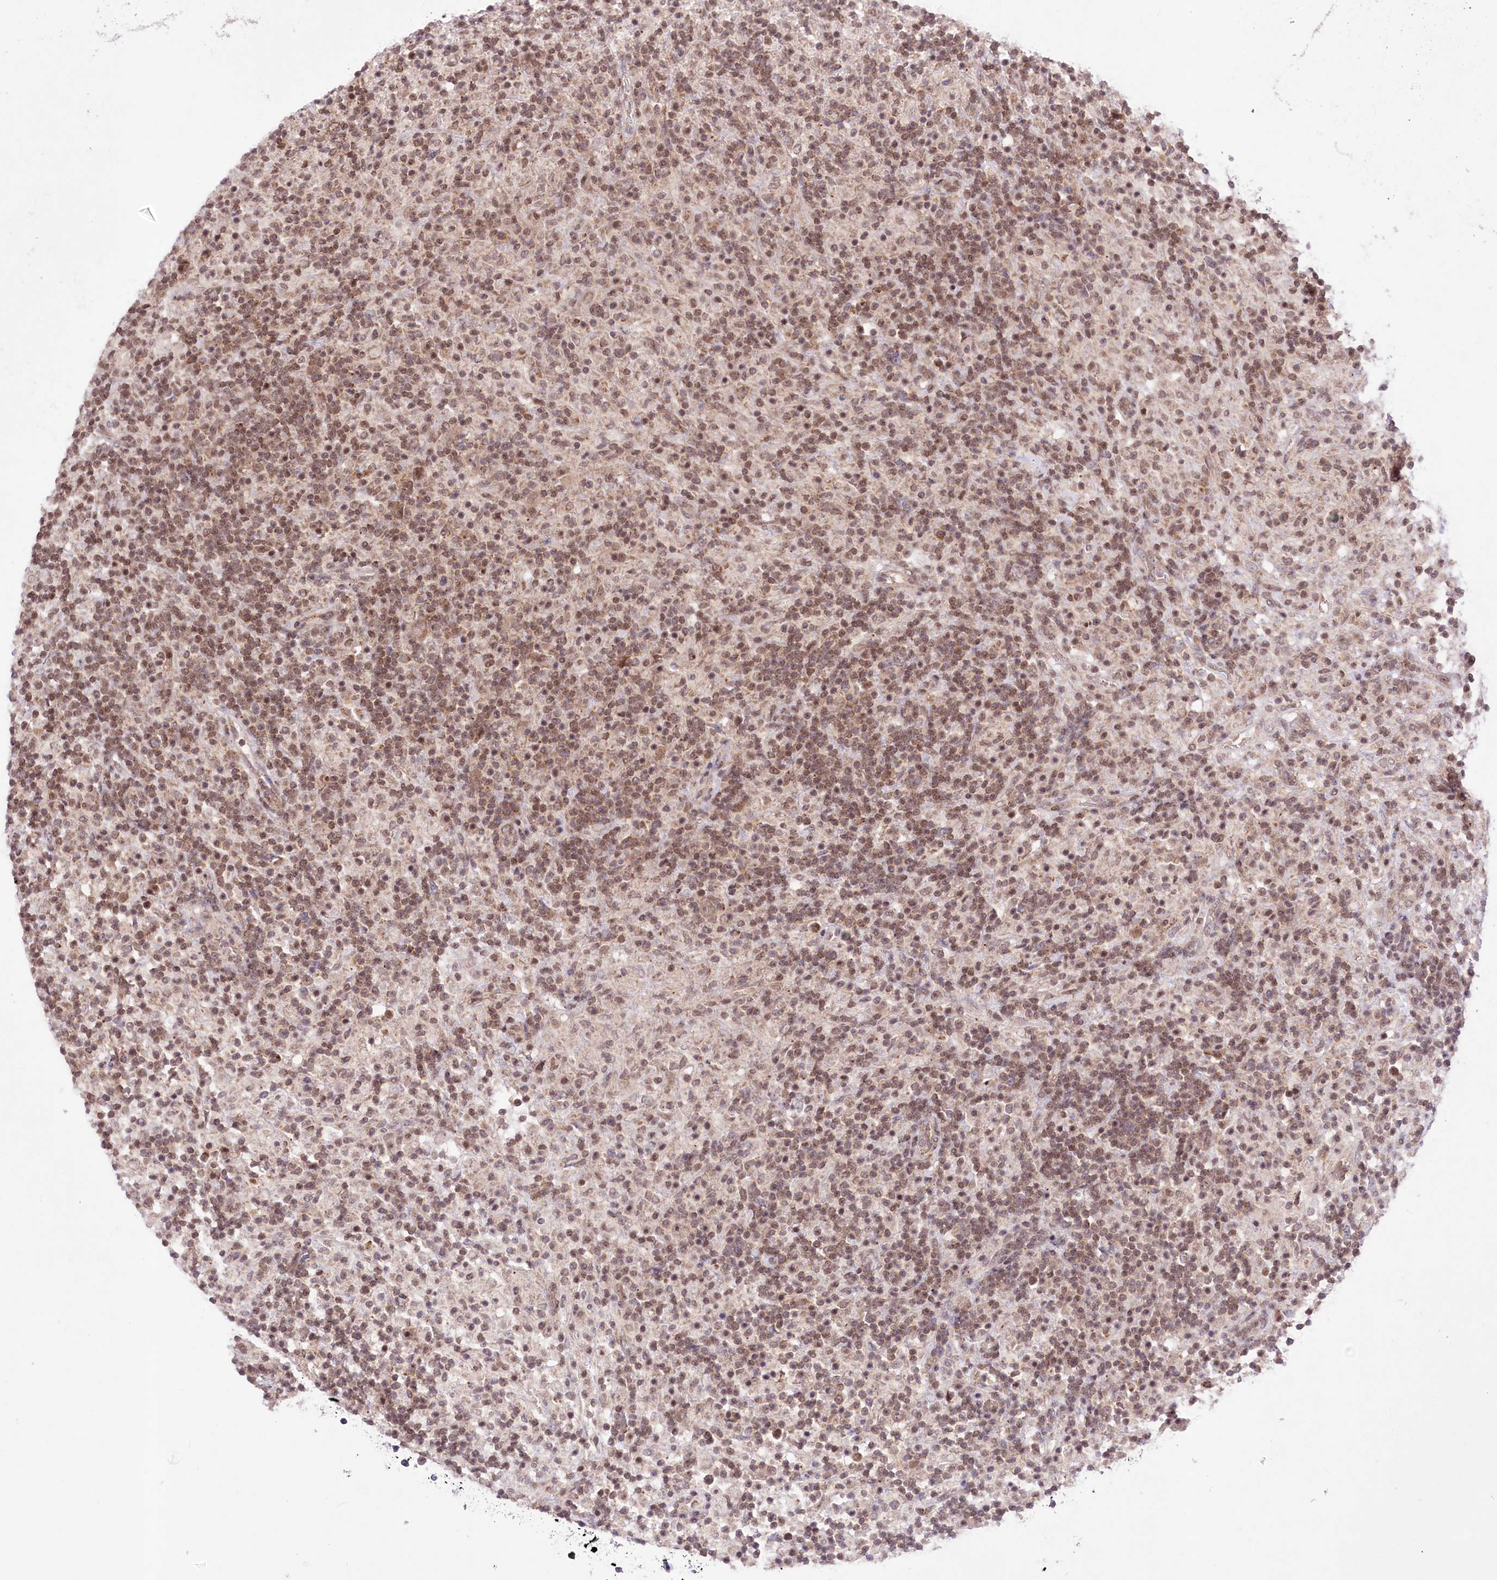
{"staining": {"intensity": "weak", "quantity": "25%-75%", "location": "nuclear"}, "tissue": "lymphoma", "cell_type": "Tumor cells", "image_type": "cancer", "snomed": [{"axis": "morphology", "description": "Hodgkin's disease, NOS"}, {"axis": "topography", "description": "Lymph node"}], "caption": "A brown stain labels weak nuclear expression of a protein in human lymphoma tumor cells.", "gene": "ZMAT2", "patient": {"sex": "male", "age": 70}}